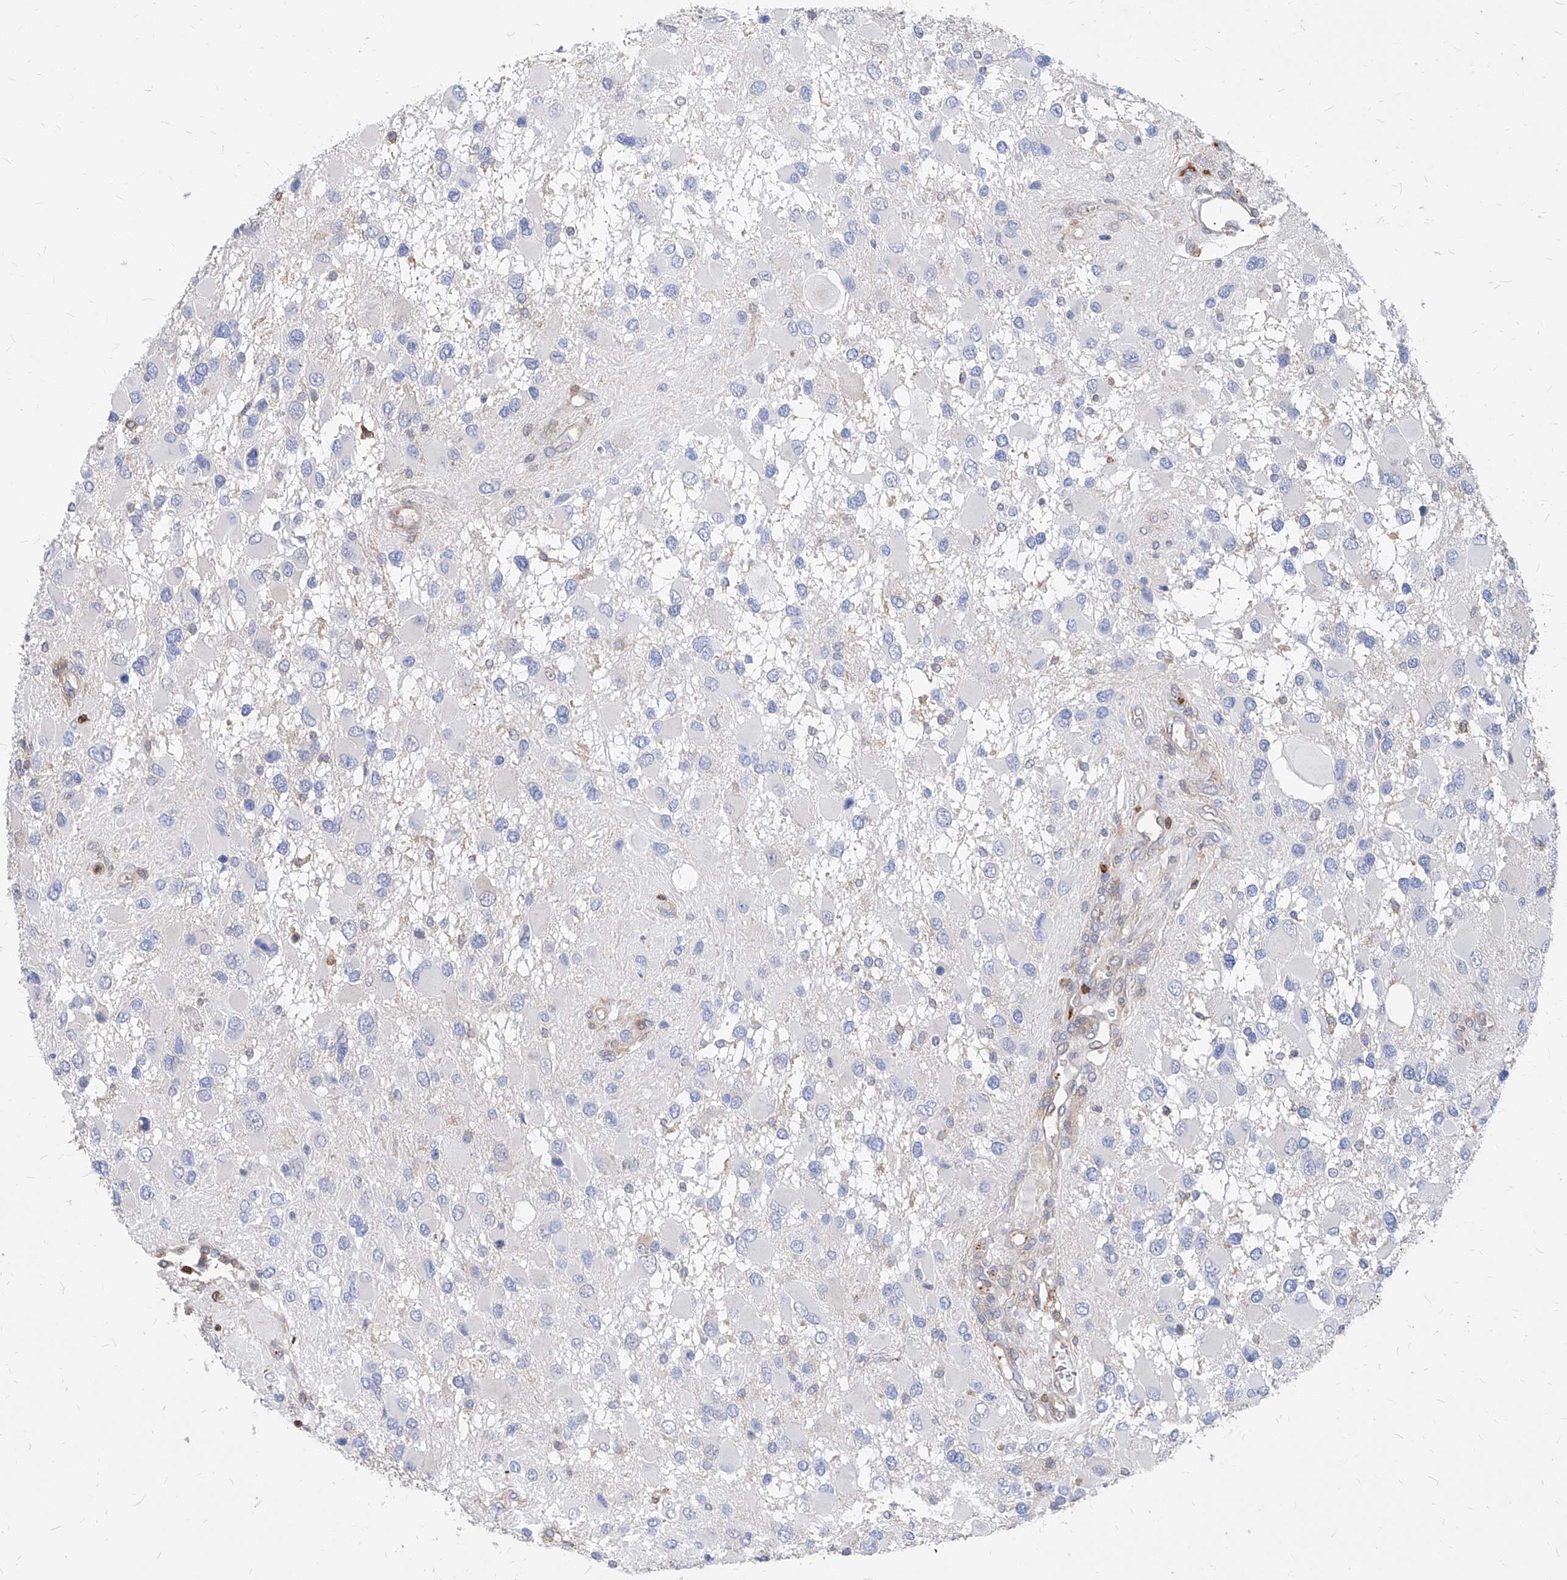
{"staining": {"intensity": "negative", "quantity": "none", "location": "none"}, "tissue": "glioma", "cell_type": "Tumor cells", "image_type": "cancer", "snomed": [{"axis": "morphology", "description": "Glioma, malignant, High grade"}, {"axis": "topography", "description": "Brain"}], "caption": "High magnification brightfield microscopy of glioma stained with DAB (brown) and counterstained with hematoxylin (blue): tumor cells show no significant staining.", "gene": "ABRACL", "patient": {"sex": "male", "age": 53}}